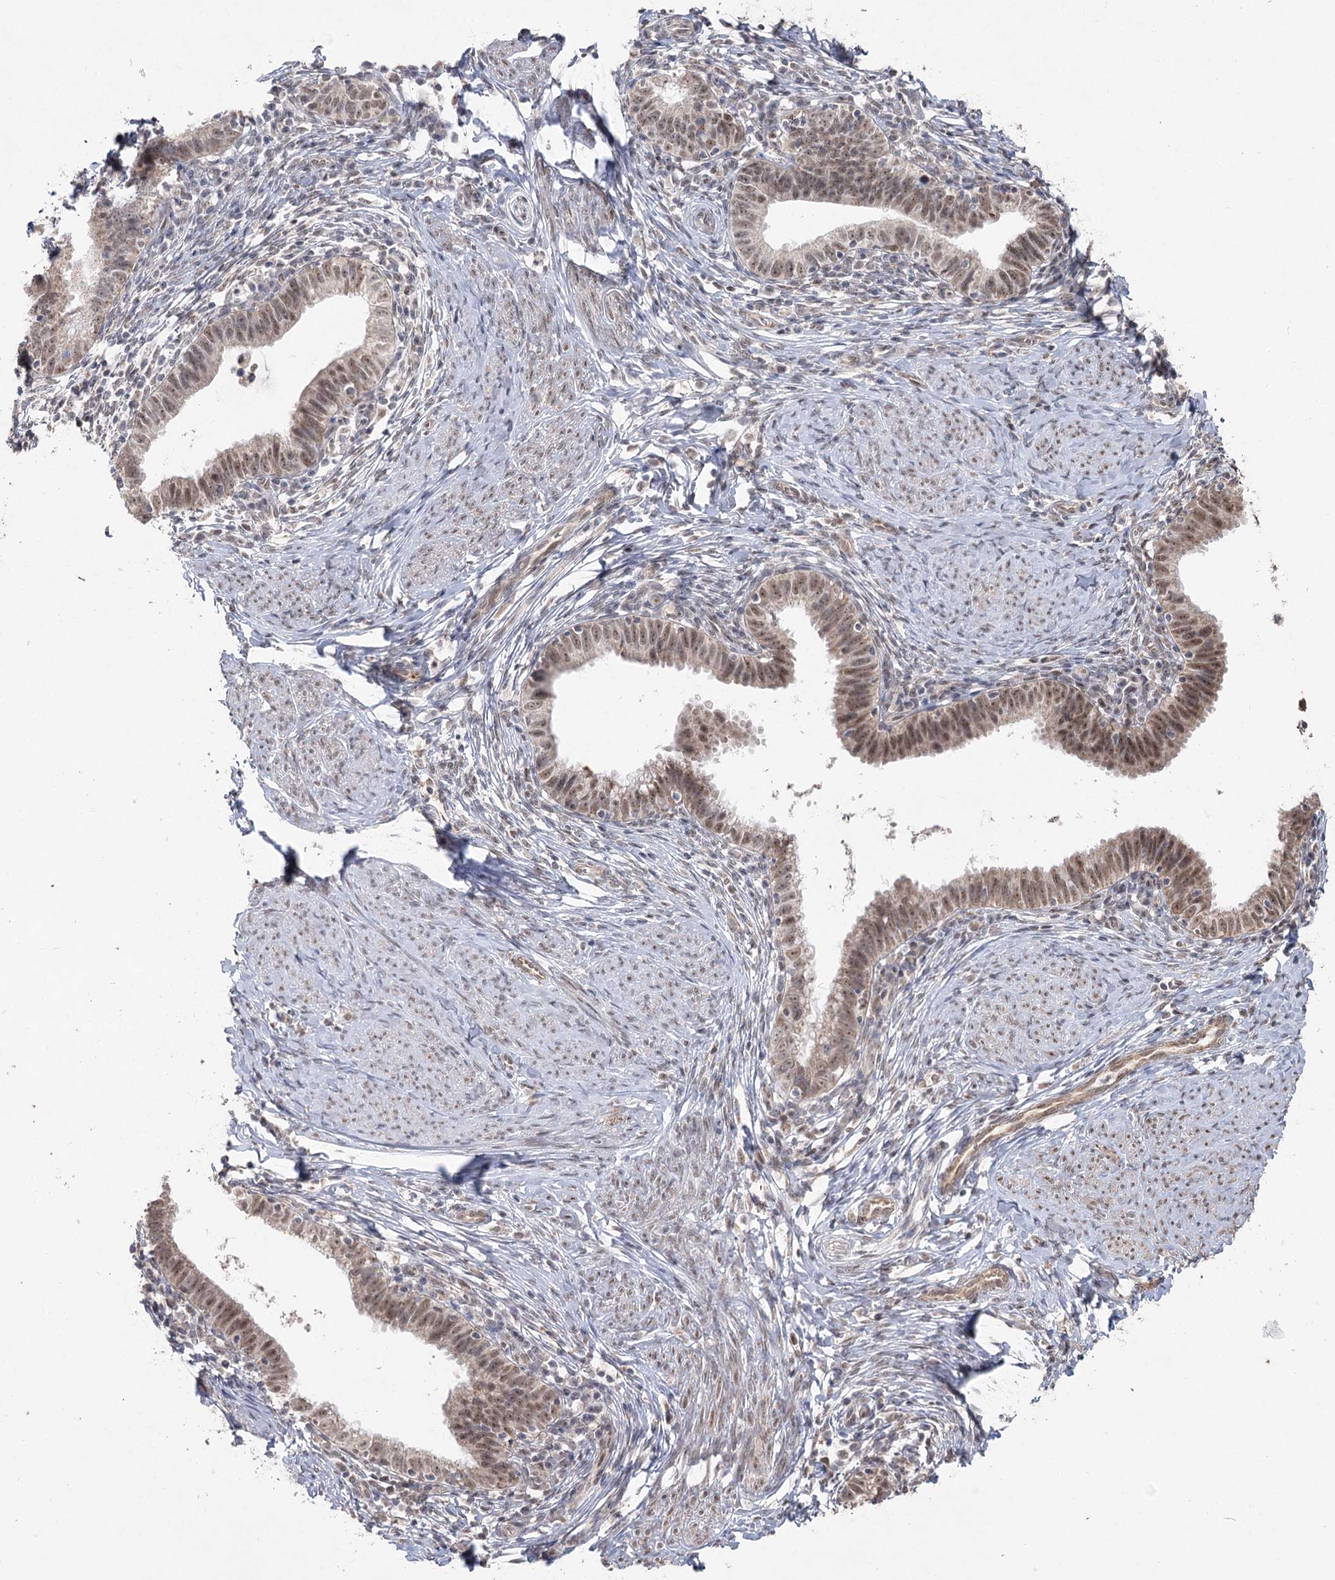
{"staining": {"intensity": "weak", "quantity": "25%-75%", "location": "nuclear"}, "tissue": "cervical cancer", "cell_type": "Tumor cells", "image_type": "cancer", "snomed": [{"axis": "morphology", "description": "Adenocarcinoma, NOS"}, {"axis": "topography", "description": "Cervix"}], "caption": "This image displays IHC staining of adenocarcinoma (cervical), with low weak nuclear staining in approximately 25%-75% of tumor cells.", "gene": "RUFY4", "patient": {"sex": "female", "age": 36}}